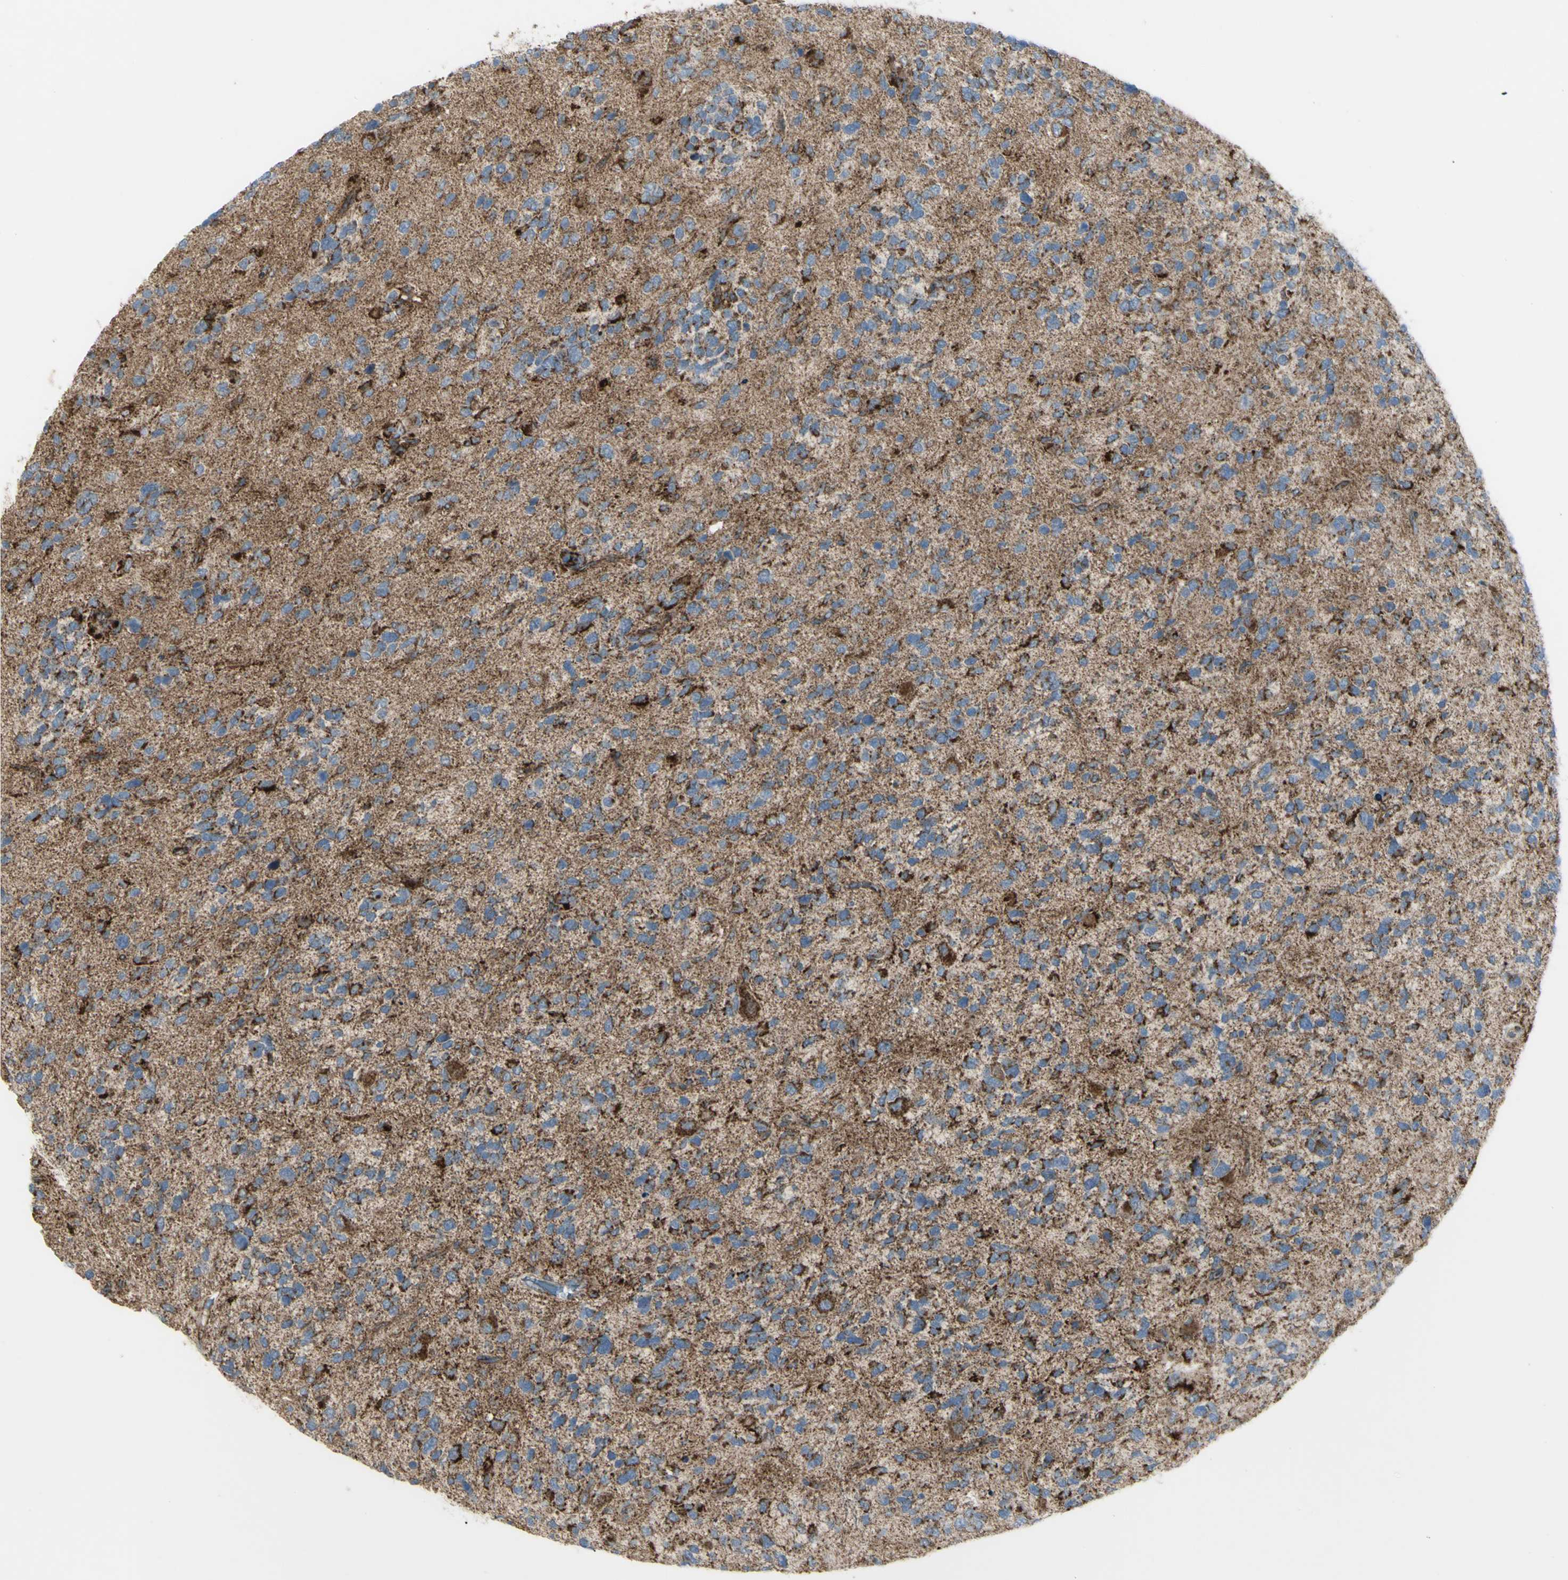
{"staining": {"intensity": "strong", "quantity": "<25%", "location": "cytoplasmic/membranous"}, "tissue": "glioma", "cell_type": "Tumor cells", "image_type": "cancer", "snomed": [{"axis": "morphology", "description": "Glioma, malignant, High grade"}, {"axis": "topography", "description": "Brain"}], "caption": "Brown immunohistochemical staining in human malignant glioma (high-grade) shows strong cytoplasmic/membranous positivity in about <25% of tumor cells.", "gene": "CYB5R1", "patient": {"sex": "female", "age": 58}}